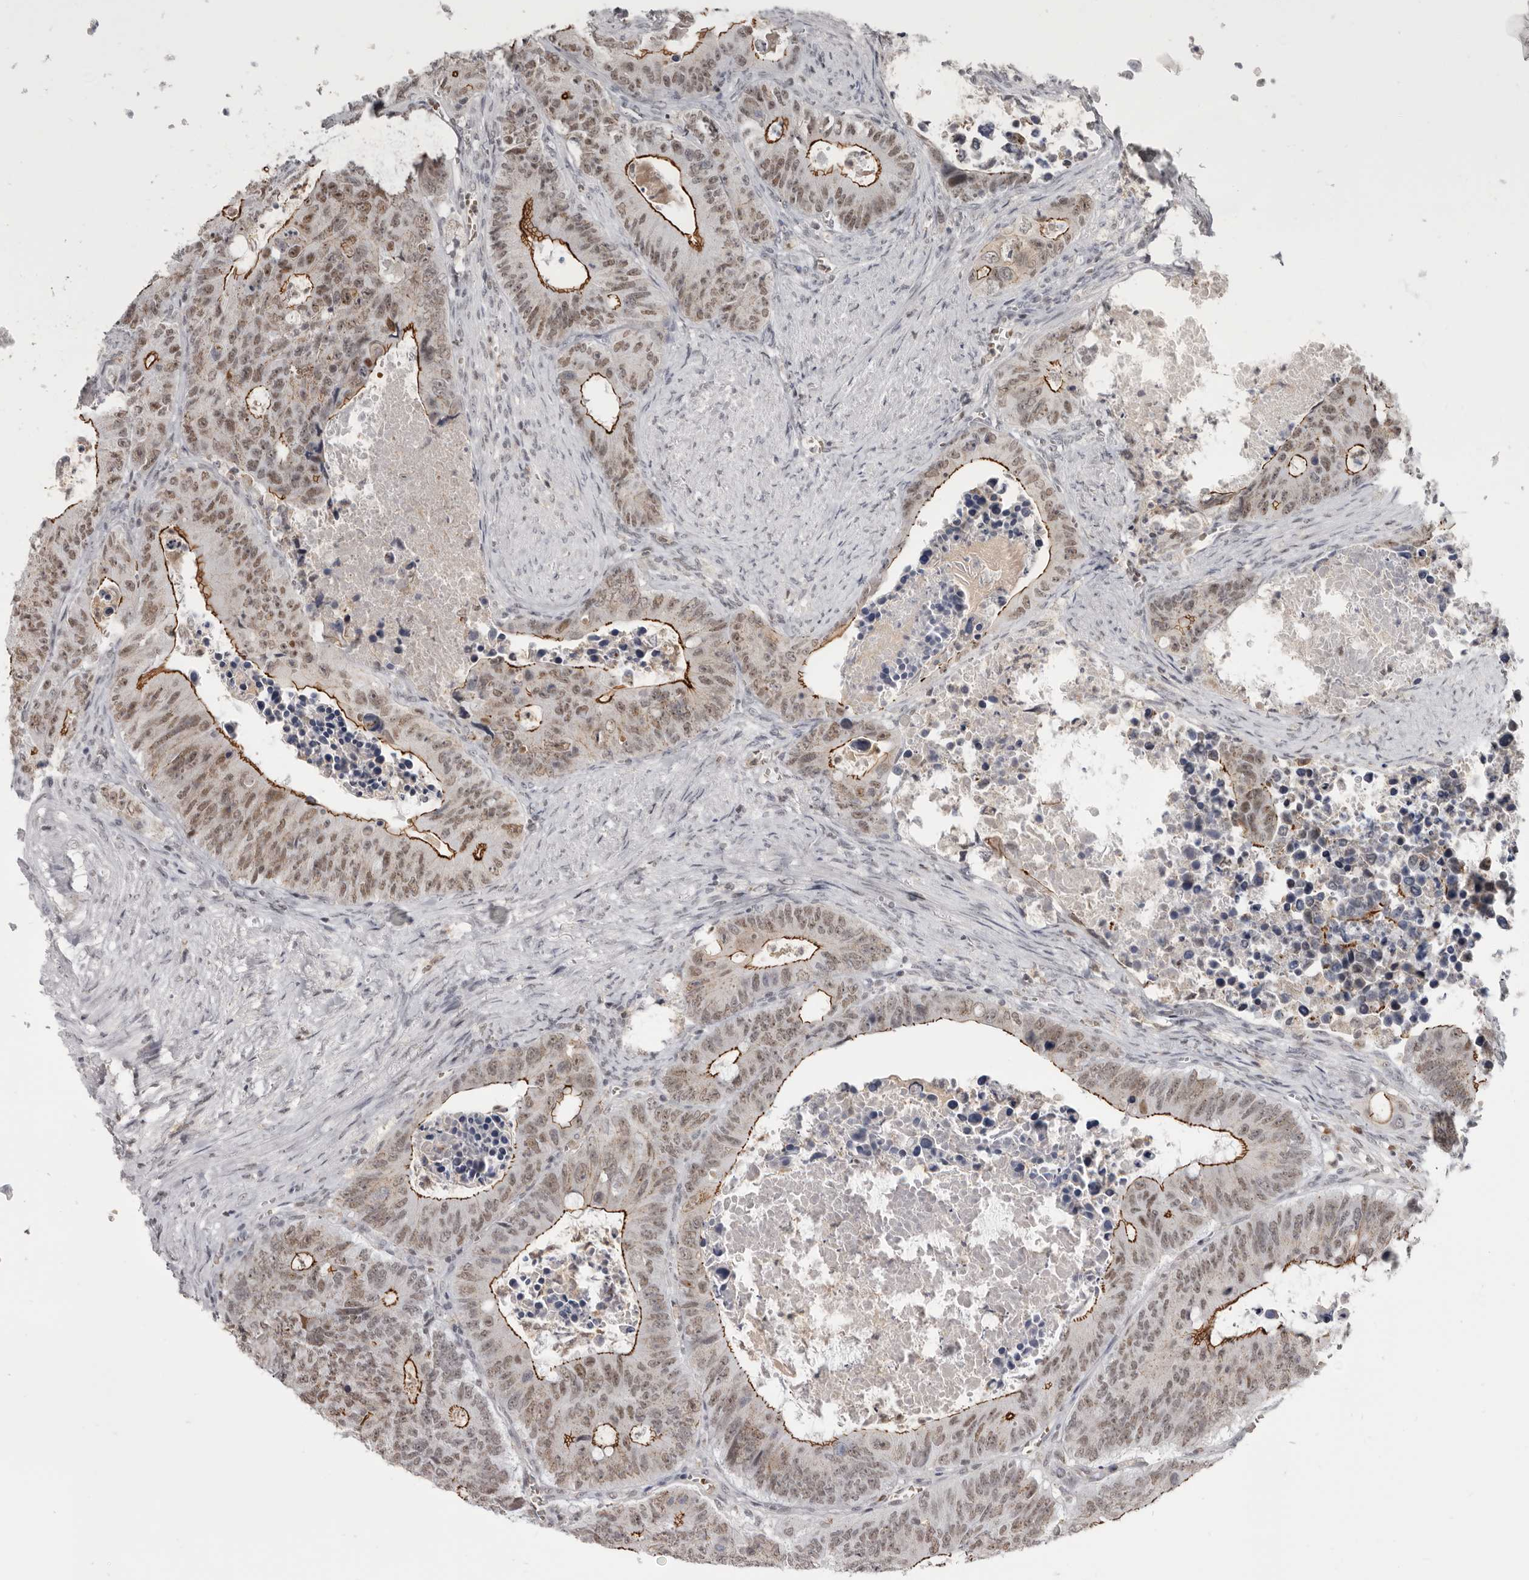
{"staining": {"intensity": "moderate", "quantity": ">75%", "location": "cytoplasmic/membranous,nuclear"}, "tissue": "colorectal cancer", "cell_type": "Tumor cells", "image_type": "cancer", "snomed": [{"axis": "morphology", "description": "Adenocarcinoma, NOS"}, {"axis": "topography", "description": "Colon"}], "caption": "The histopathology image displays a brown stain indicating the presence of a protein in the cytoplasmic/membranous and nuclear of tumor cells in colorectal cancer (adenocarcinoma). (brown staining indicates protein expression, while blue staining denotes nuclei).", "gene": "CGN", "patient": {"sex": "male", "age": 87}}